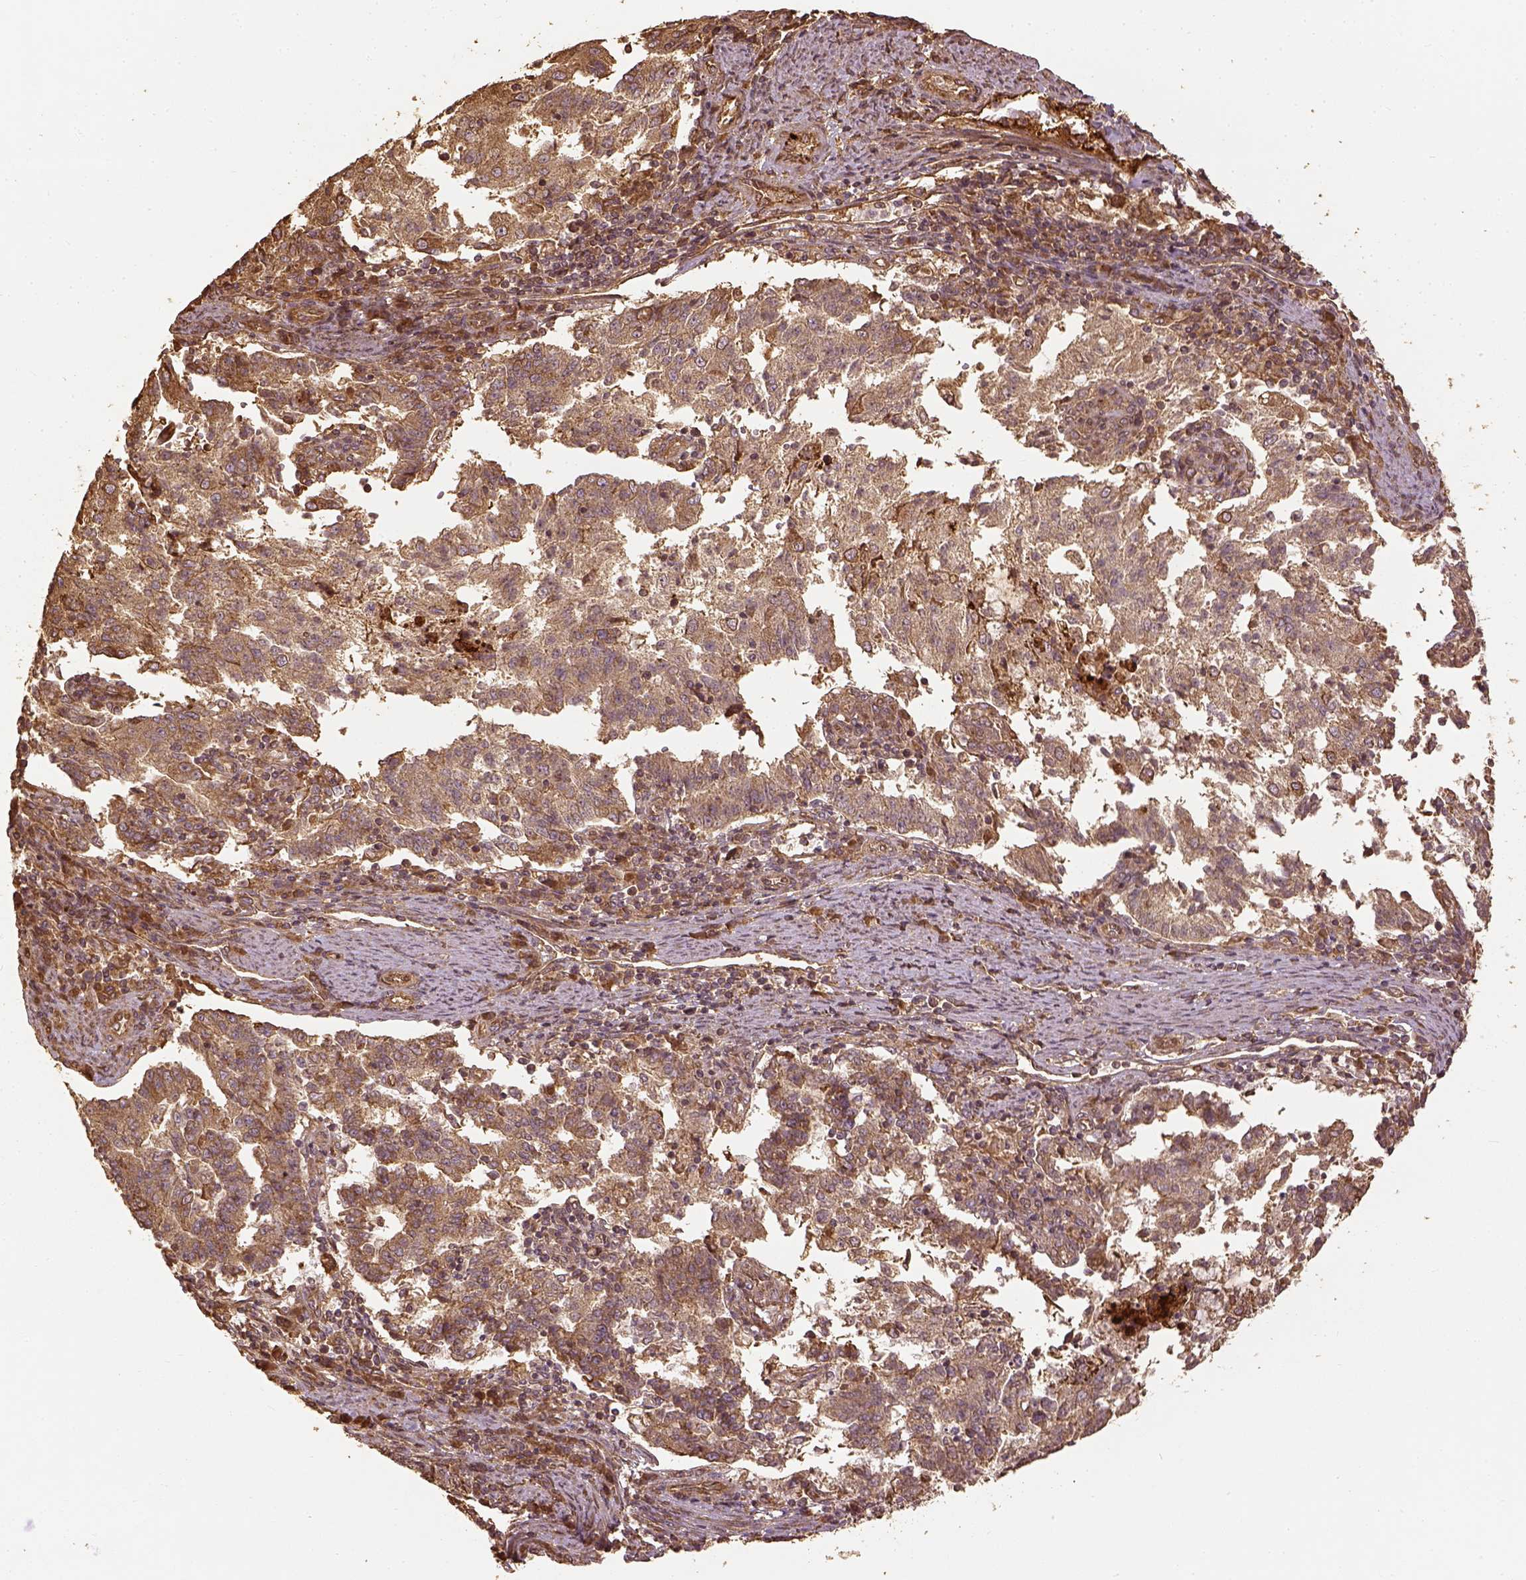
{"staining": {"intensity": "moderate", "quantity": "25%-75%", "location": "cytoplasmic/membranous"}, "tissue": "endometrial cancer", "cell_type": "Tumor cells", "image_type": "cancer", "snomed": [{"axis": "morphology", "description": "Adenocarcinoma, NOS"}, {"axis": "topography", "description": "Endometrium"}], "caption": "The histopathology image demonstrates staining of endometrial adenocarcinoma, revealing moderate cytoplasmic/membranous protein expression (brown color) within tumor cells. The staining is performed using DAB (3,3'-diaminobenzidine) brown chromogen to label protein expression. The nuclei are counter-stained blue using hematoxylin.", "gene": "VEGFA", "patient": {"sex": "female", "age": 82}}